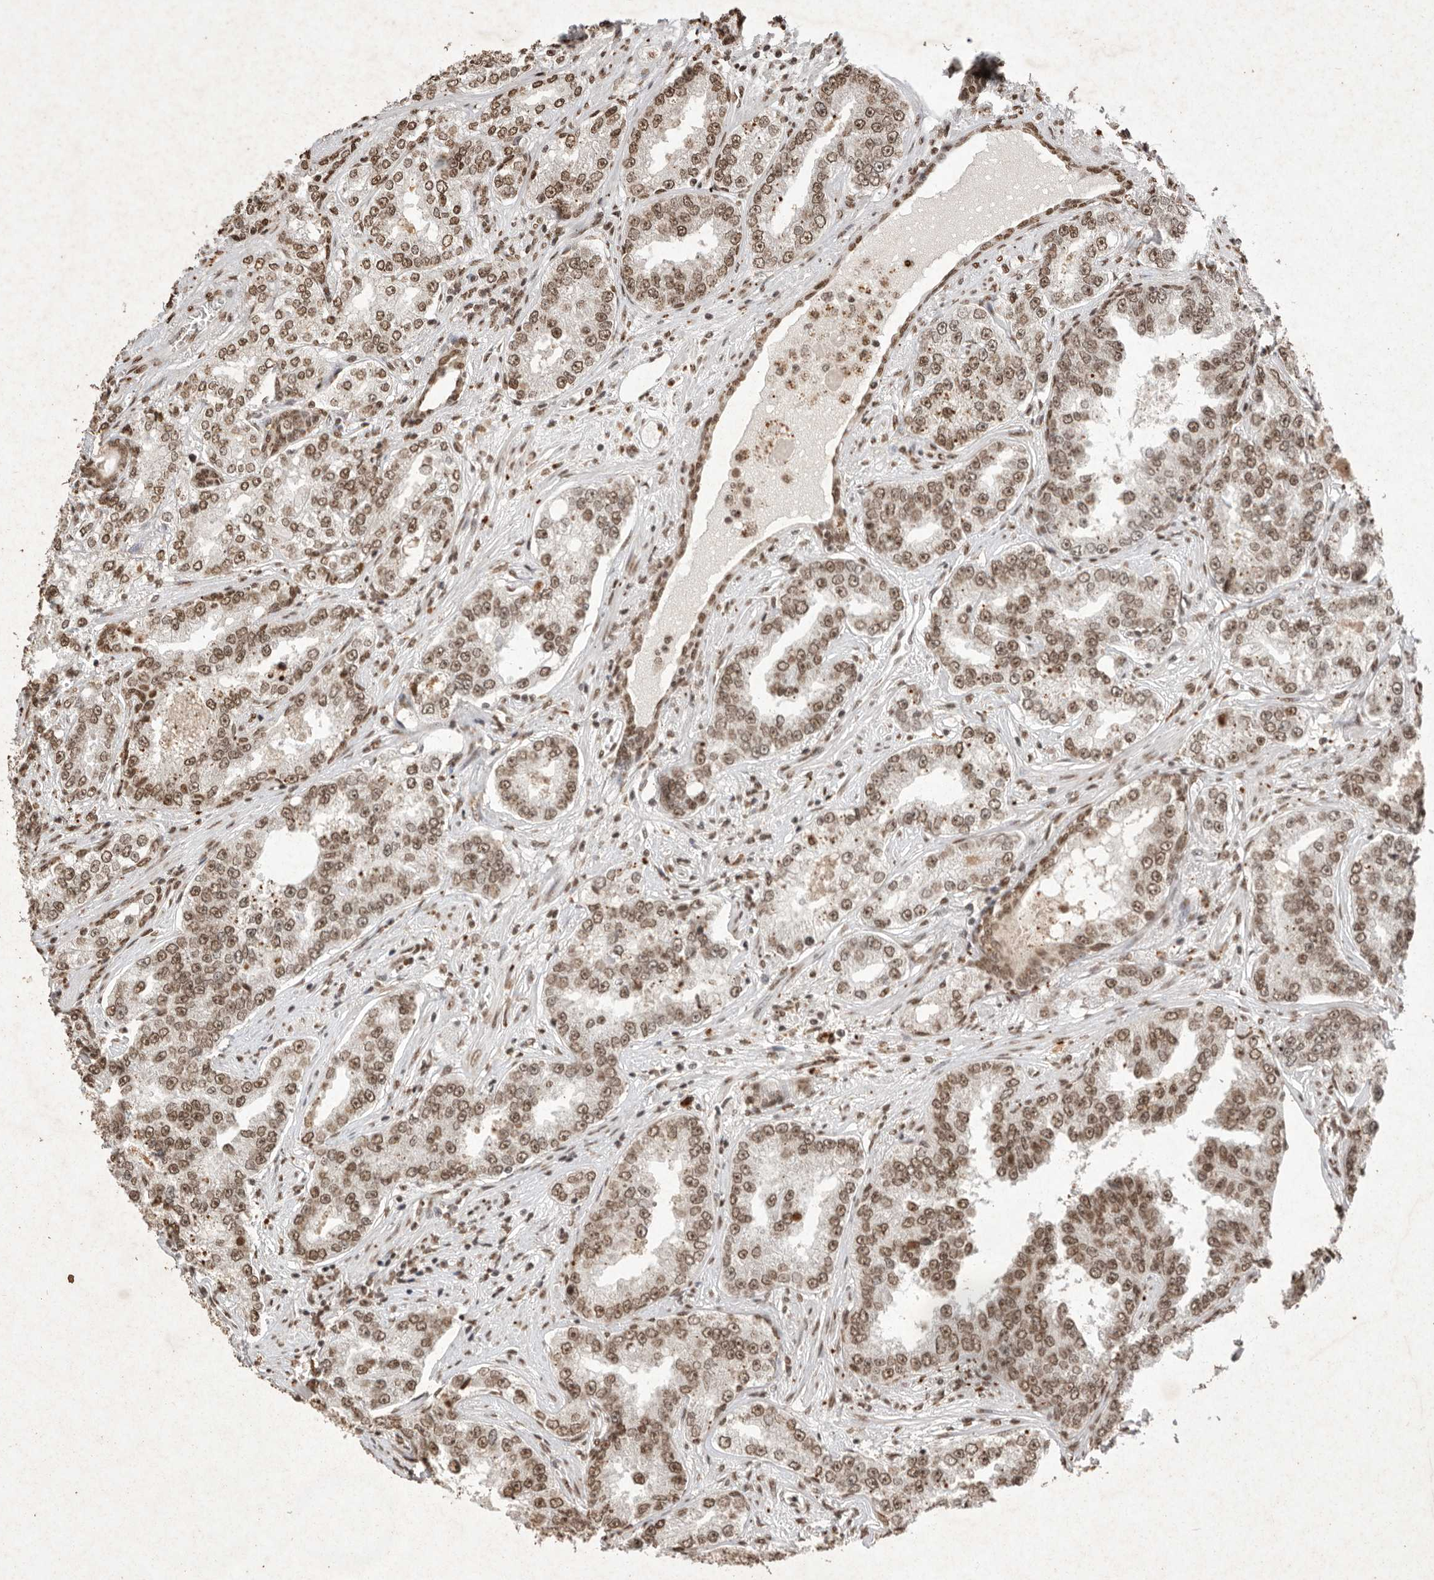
{"staining": {"intensity": "moderate", "quantity": ">75%", "location": "nuclear"}, "tissue": "prostate cancer", "cell_type": "Tumor cells", "image_type": "cancer", "snomed": [{"axis": "morphology", "description": "Normal tissue, NOS"}, {"axis": "morphology", "description": "Adenocarcinoma, High grade"}, {"axis": "topography", "description": "Prostate"}], "caption": "An image showing moderate nuclear staining in approximately >75% of tumor cells in high-grade adenocarcinoma (prostate), as visualized by brown immunohistochemical staining.", "gene": "NKX3-2", "patient": {"sex": "male", "age": 83}}